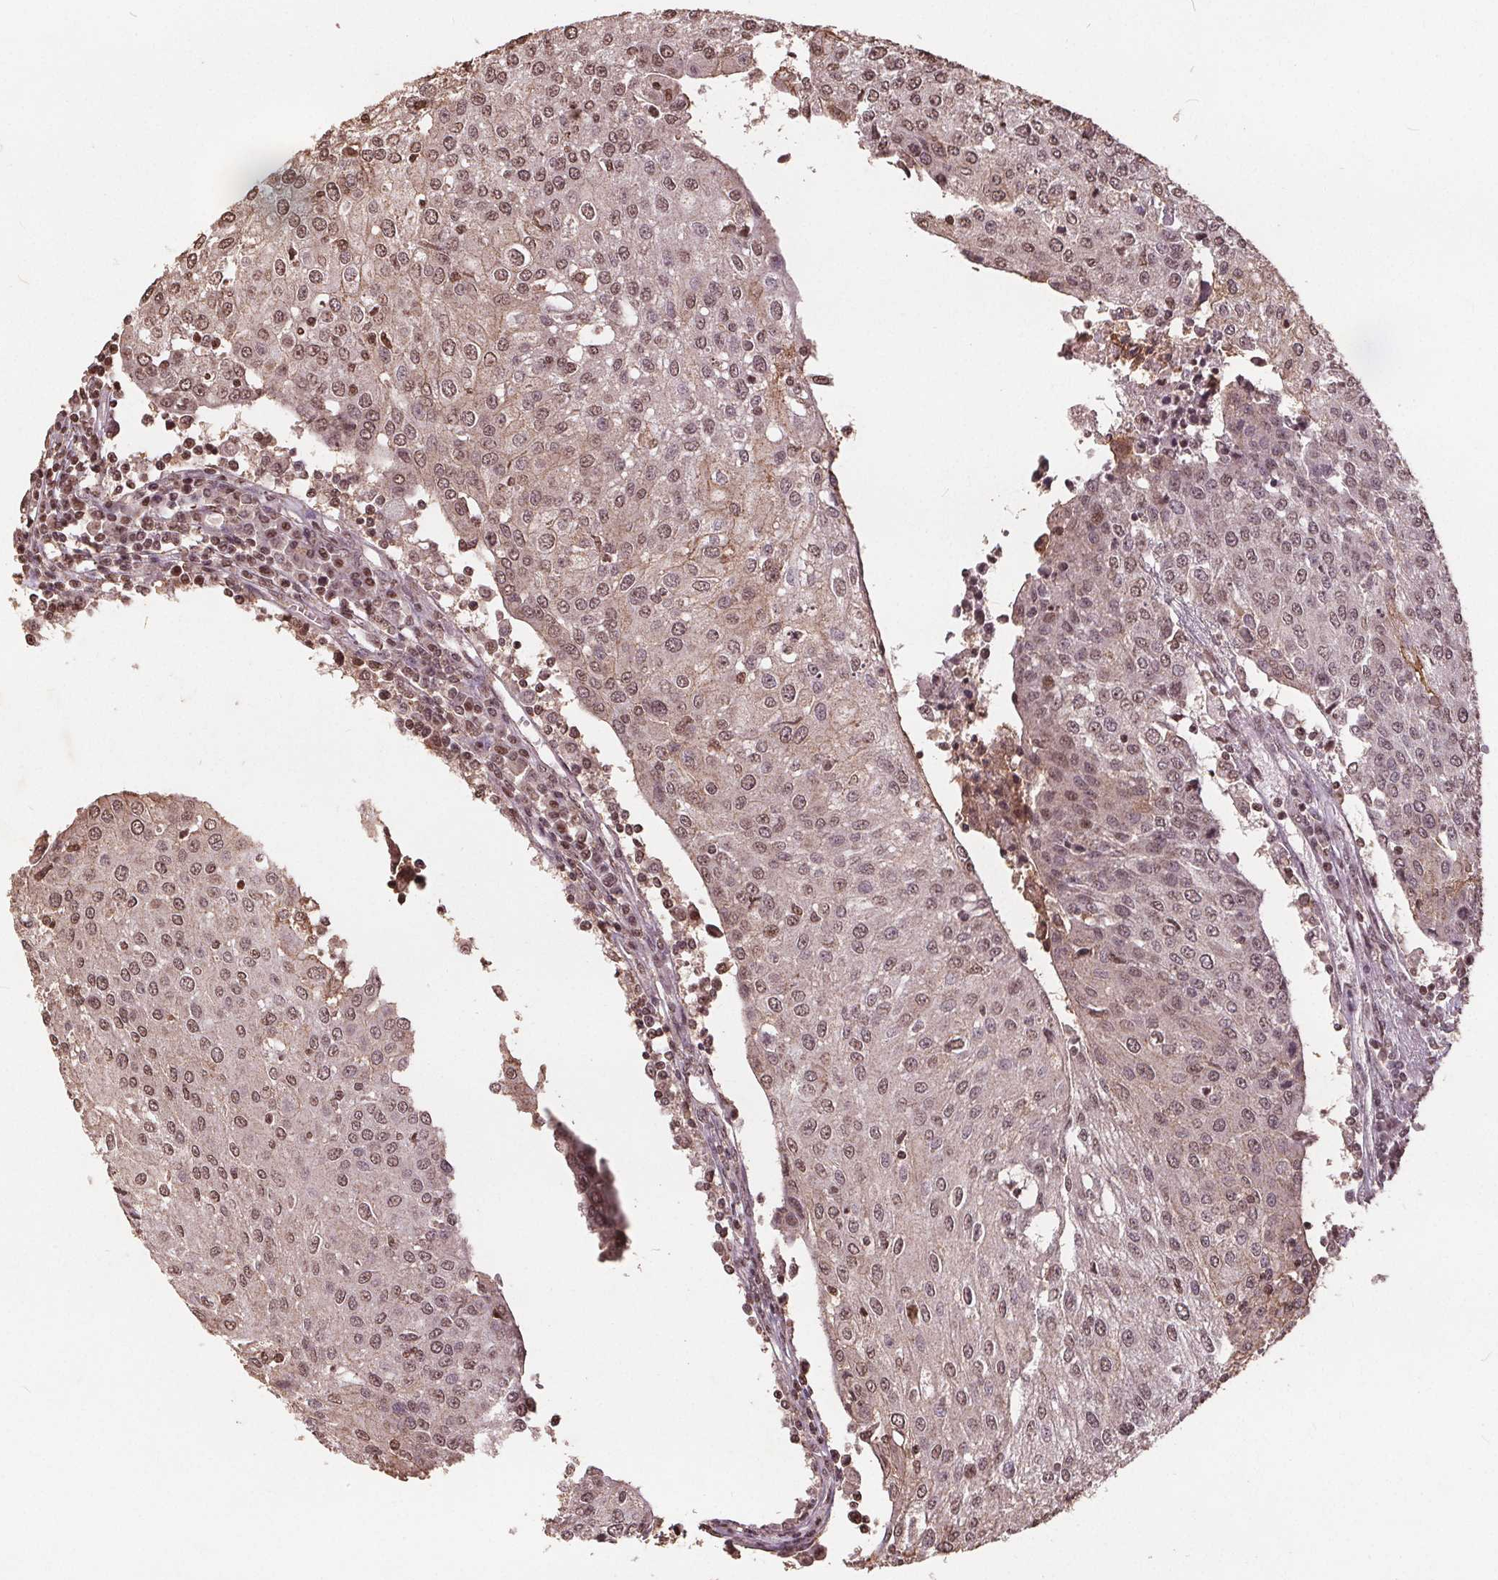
{"staining": {"intensity": "weak", "quantity": ">75%", "location": "nuclear"}, "tissue": "urothelial cancer", "cell_type": "Tumor cells", "image_type": "cancer", "snomed": [{"axis": "morphology", "description": "Urothelial carcinoma, High grade"}, {"axis": "topography", "description": "Urinary bladder"}], "caption": "High-grade urothelial carcinoma stained with a protein marker displays weak staining in tumor cells.", "gene": "DSG3", "patient": {"sex": "female", "age": 85}}